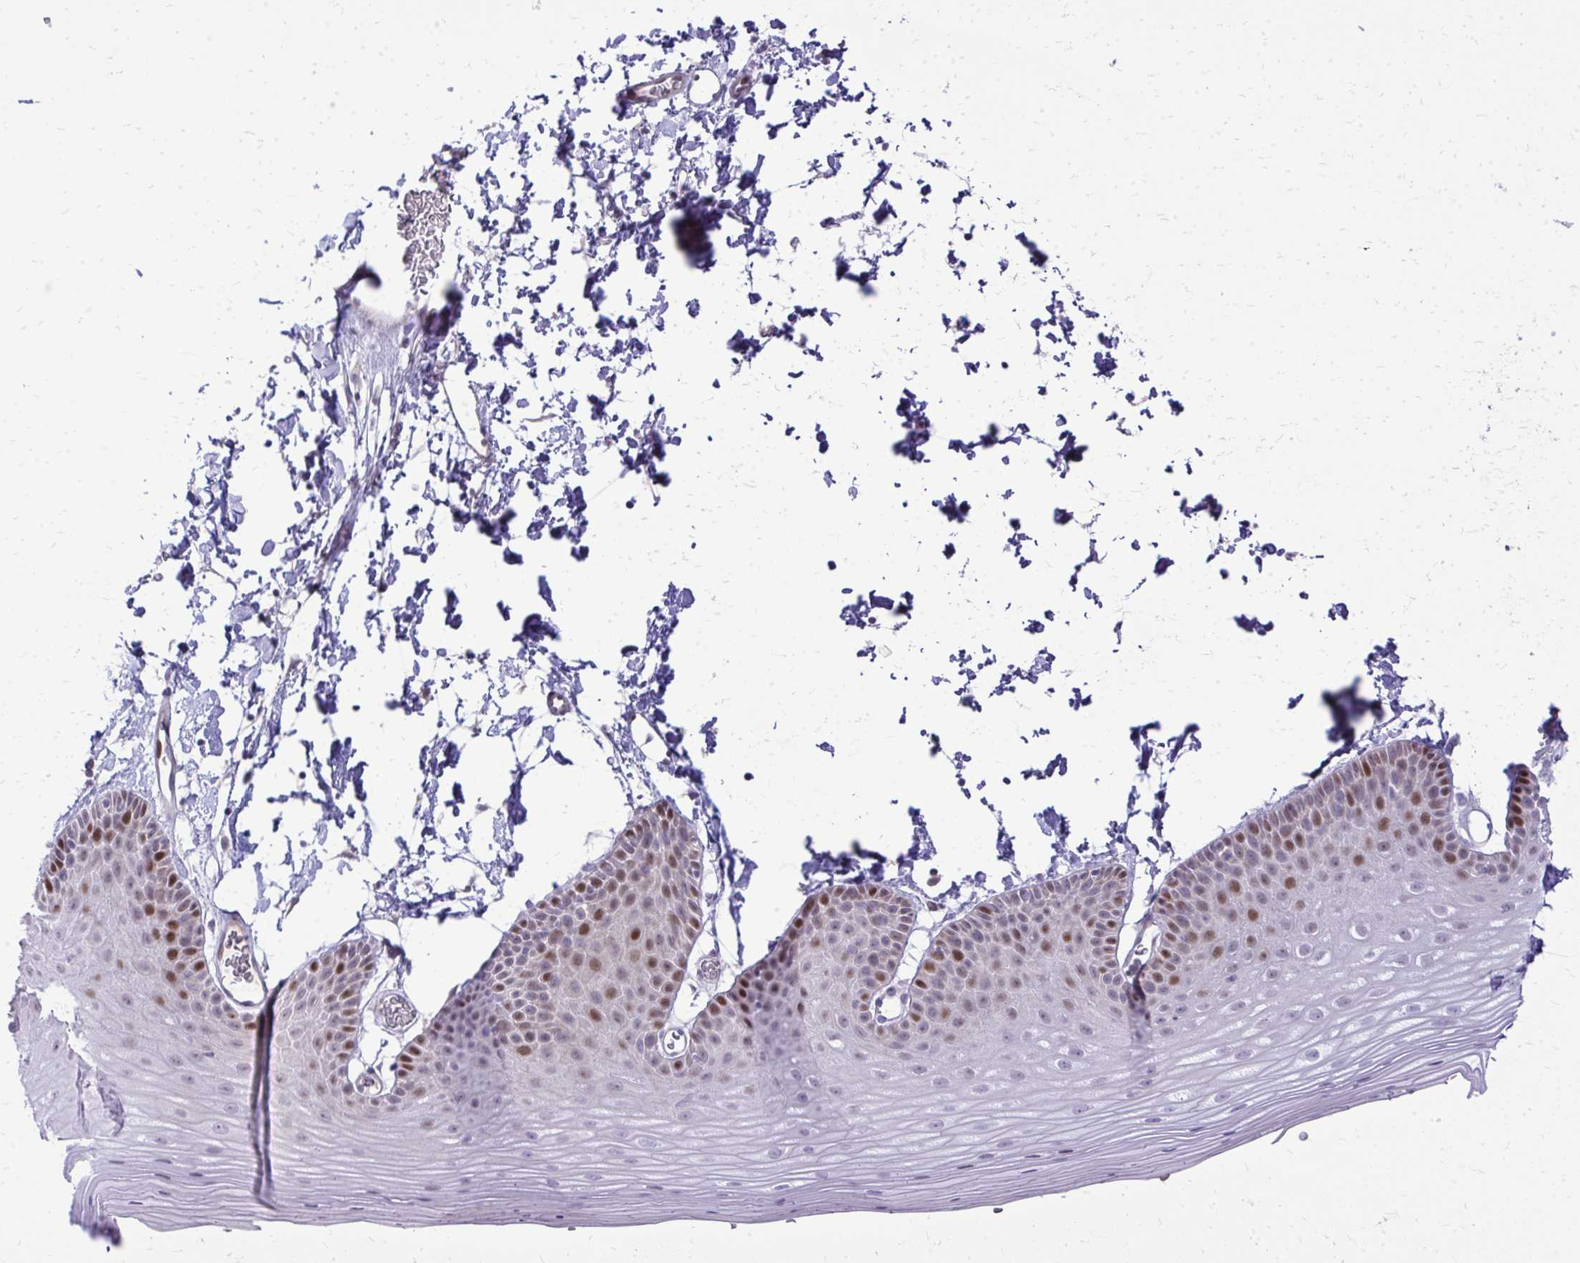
{"staining": {"intensity": "strong", "quantity": "25%-75%", "location": "nuclear"}, "tissue": "skin", "cell_type": "Epidermal cells", "image_type": "normal", "snomed": [{"axis": "morphology", "description": "Normal tissue, NOS"}, {"axis": "topography", "description": "Anal"}], "caption": "About 25%-75% of epidermal cells in unremarkable human skin show strong nuclear protein positivity as visualized by brown immunohistochemical staining.", "gene": "DLX4", "patient": {"sex": "male", "age": 53}}